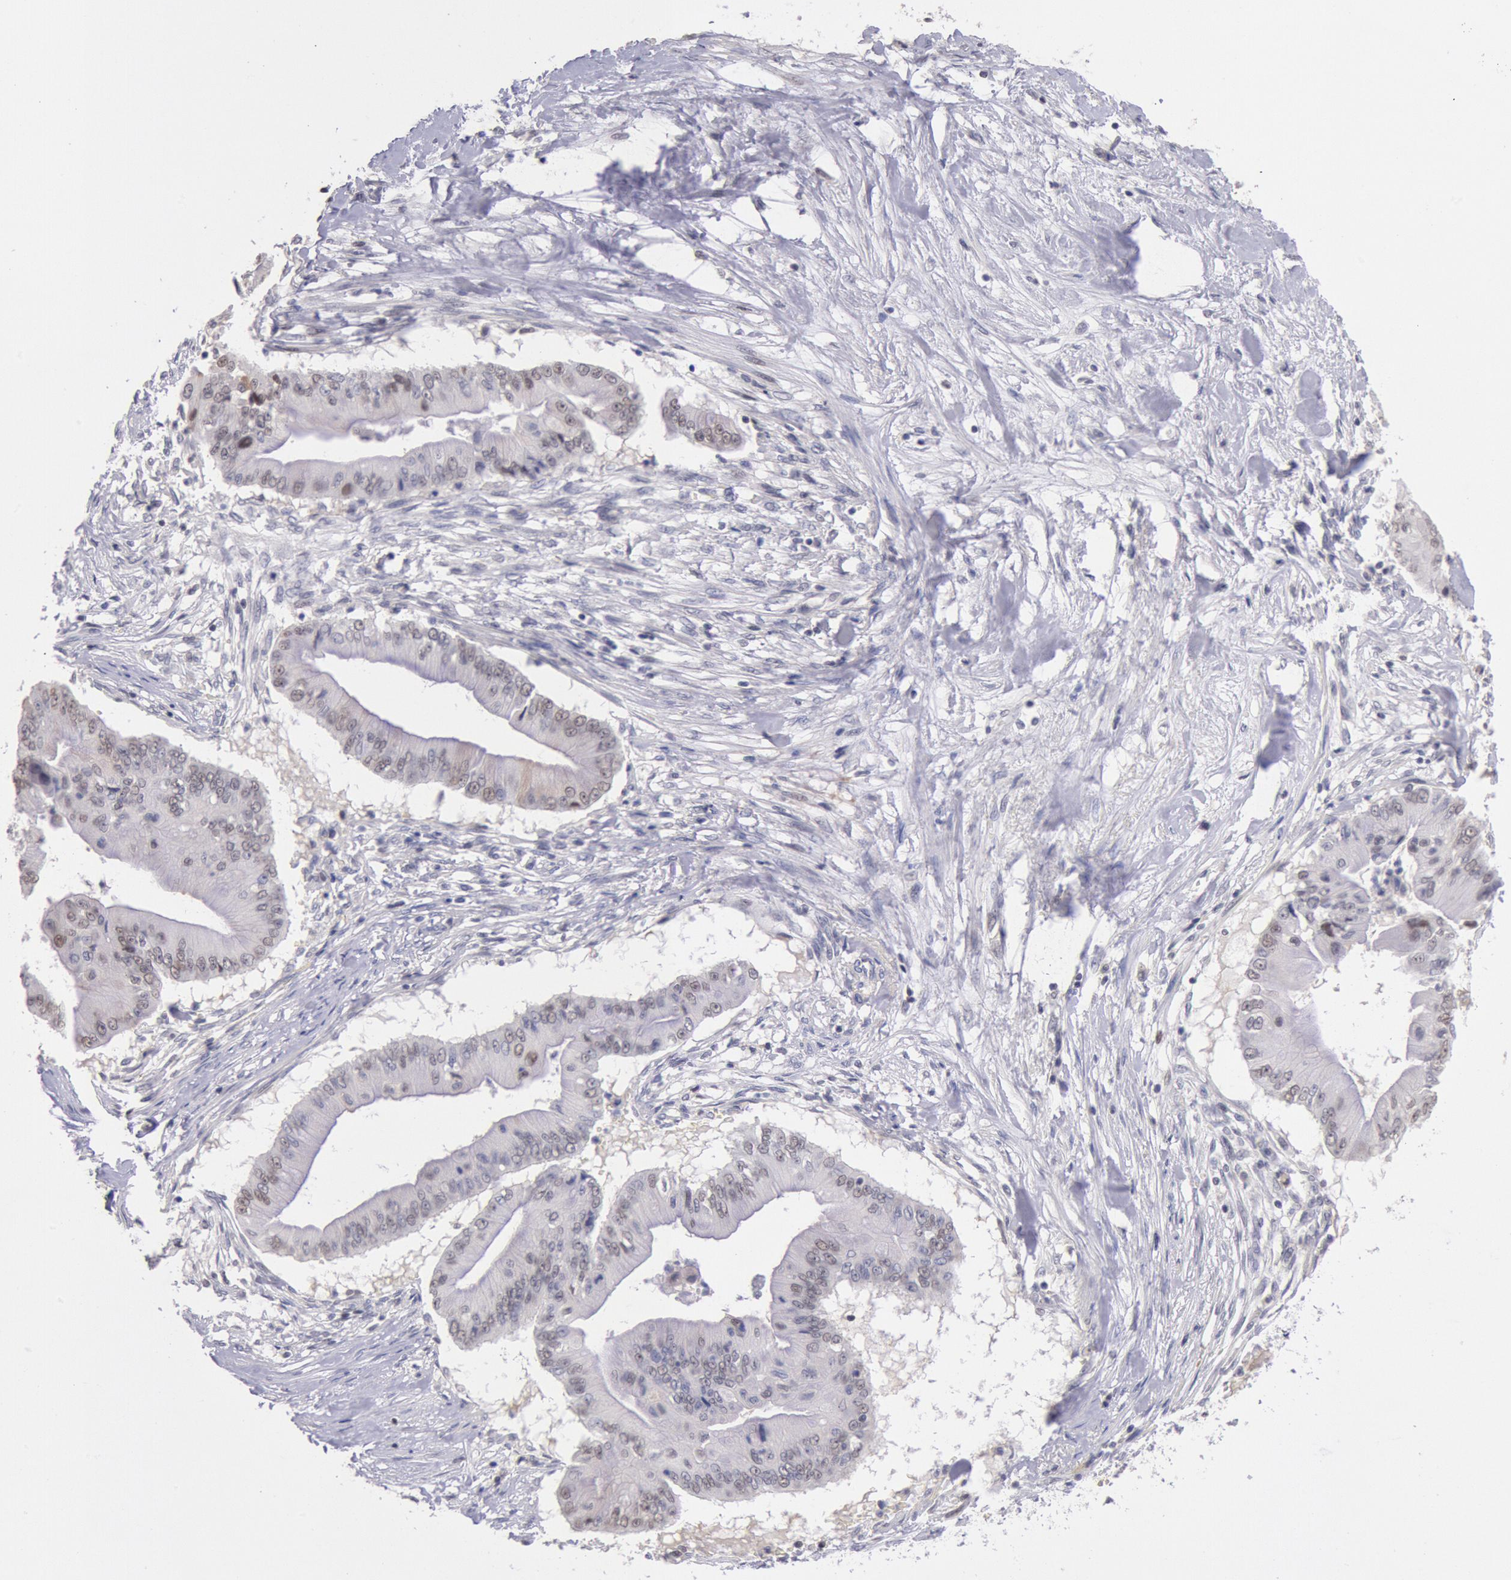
{"staining": {"intensity": "weak", "quantity": "25%-75%", "location": "nuclear"}, "tissue": "pancreatic cancer", "cell_type": "Tumor cells", "image_type": "cancer", "snomed": [{"axis": "morphology", "description": "Adenocarcinoma, NOS"}, {"axis": "topography", "description": "Pancreas"}], "caption": "Tumor cells reveal low levels of weak nuclear expression in approximately 25%-75% of cells in human adenocarcinoma (pancreatic). Using DAB (3,3'-diaminobenzidine) (brown) and hematoxylin (blue) stains, captured at high magnification using brightfield microscopy.", "gene": "MYH7", "patient": {"sex": "male", "age": 62}}